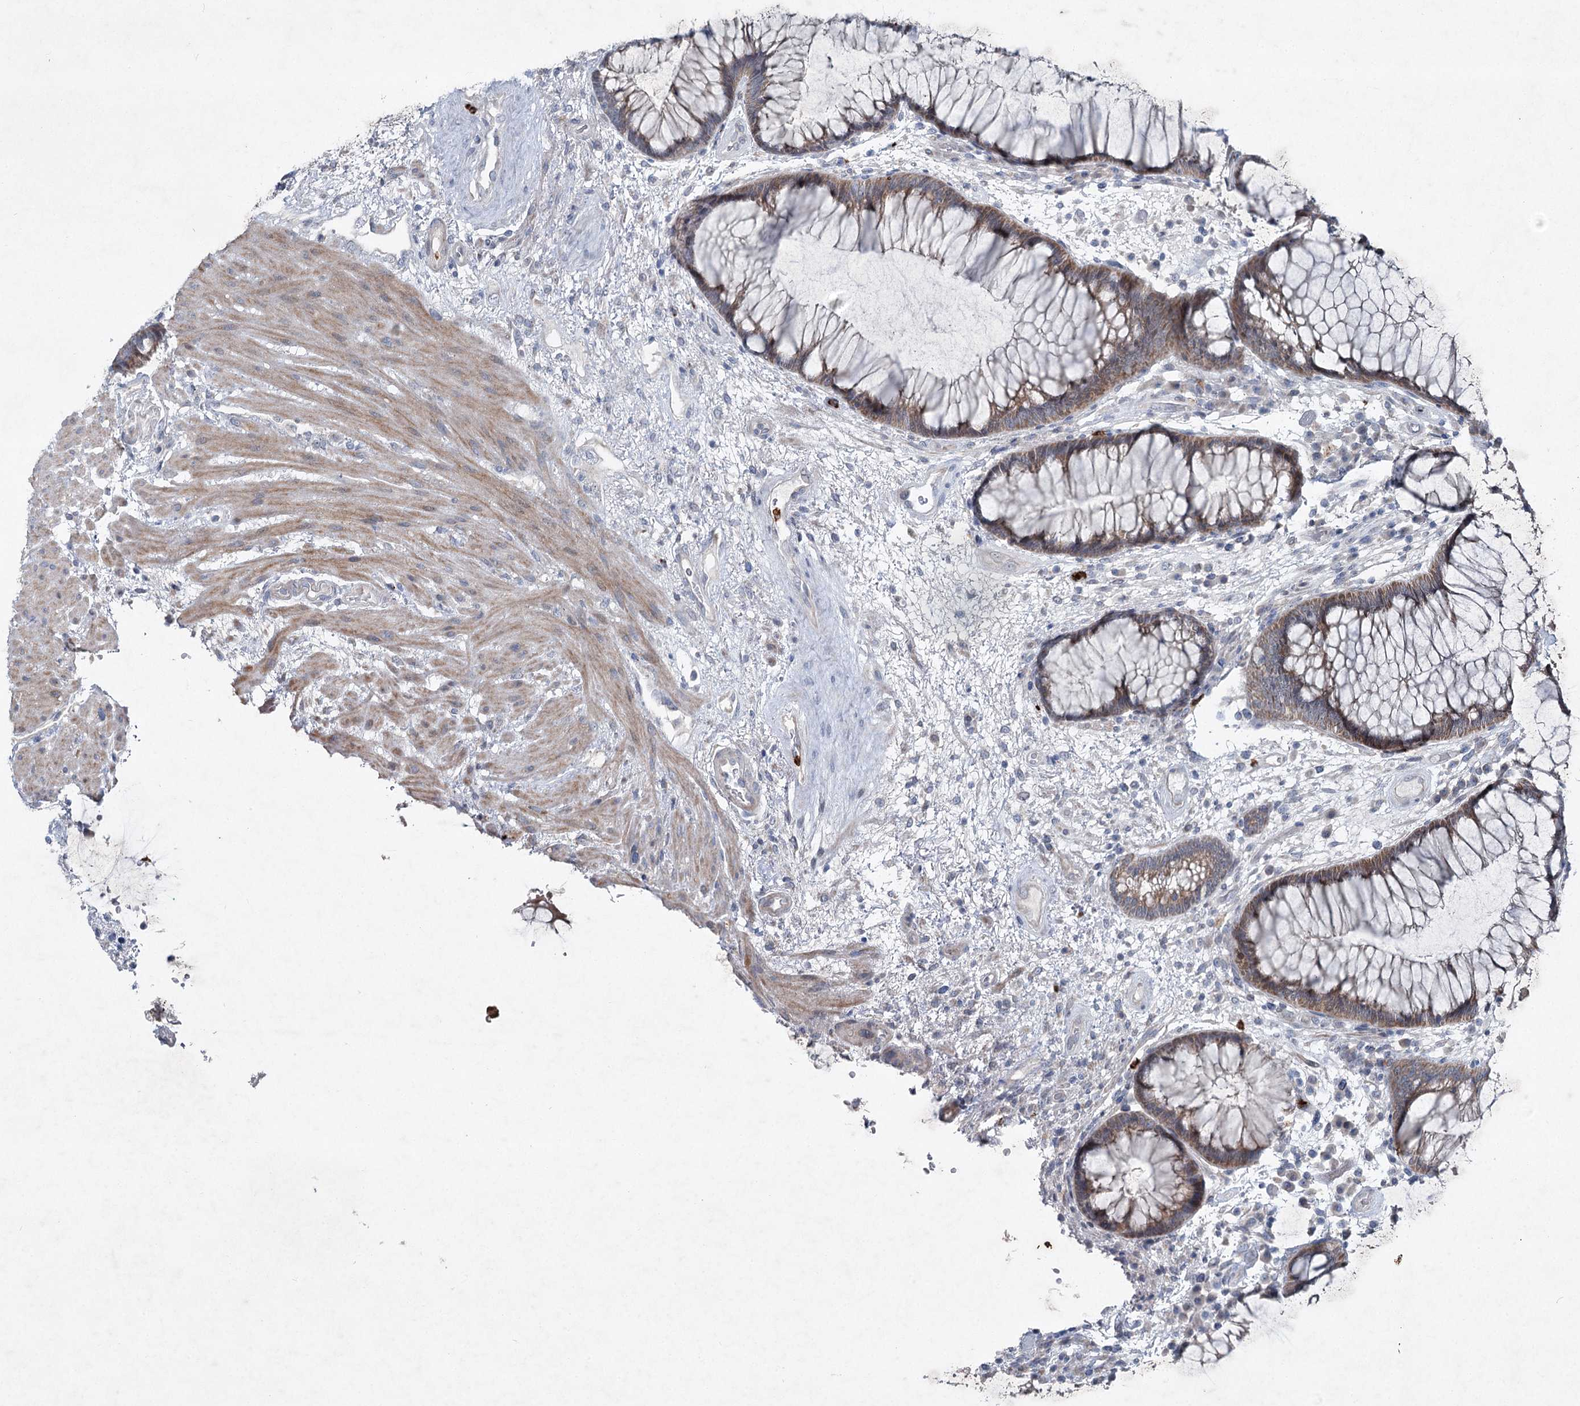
{"staining": {"intensity": "moderate", "quantity": ">75%", "location": "cytoplasmic/membranous"}, "tissue": "rectum", "cell_type": "Glandular cells", "image_type": "normal", "snomed": [{"axis": "morphology", "description": "Normal tissue, NOS"}, {"axis": "topography", "description": "Rectum"}], "caption": "A micrograph of human rectum stained for a protein demonstrates moderate cytoplasmic/membranous brown staining in glandular cells. The protein of interest is shown in brown color, while the nuclei are stained blue.", "gene": "ENSG00000285330", "patient": {"sex": "male", "age": 51}}